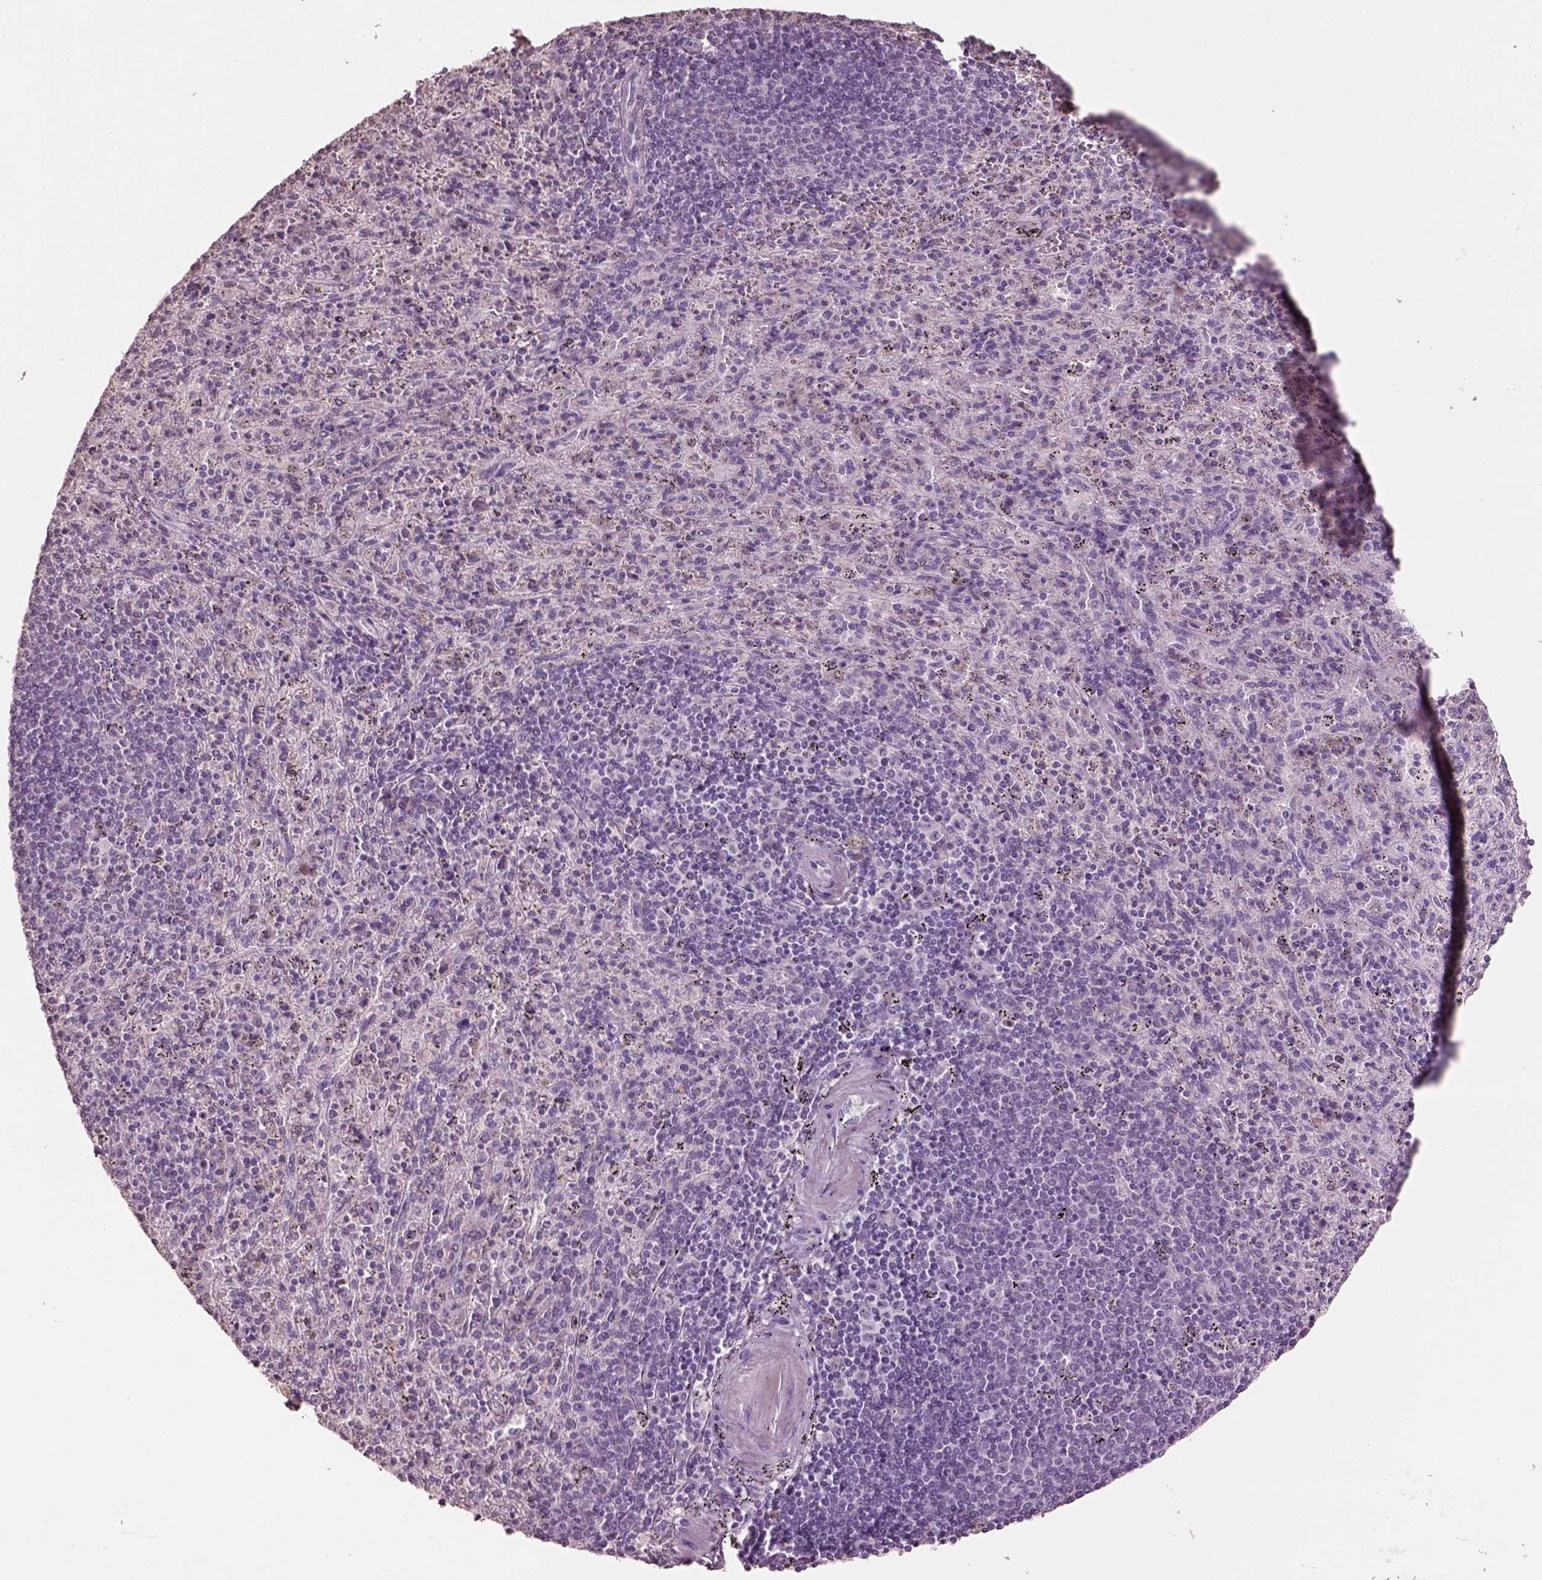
{"staining": {"intensity": "negative", "quantity": "none", "location": "none"}, "tissue": "spleen", "cell_type": "Cells in red pulp", "image_type": "normal", "snomed": [{"axis": "morphology", "description": "Normal tissue, NOS"}, {"axis": "topography", "description": "Spleen"}], "caption": "This histopathology image is of normal spleen stained with IHC to label a protein in brown with the nuclei are counter-stained blue. There is no expression in cells in red pulp.", "gene": "KCNIP3", "patient": {"sex": "male", "age": 57}}